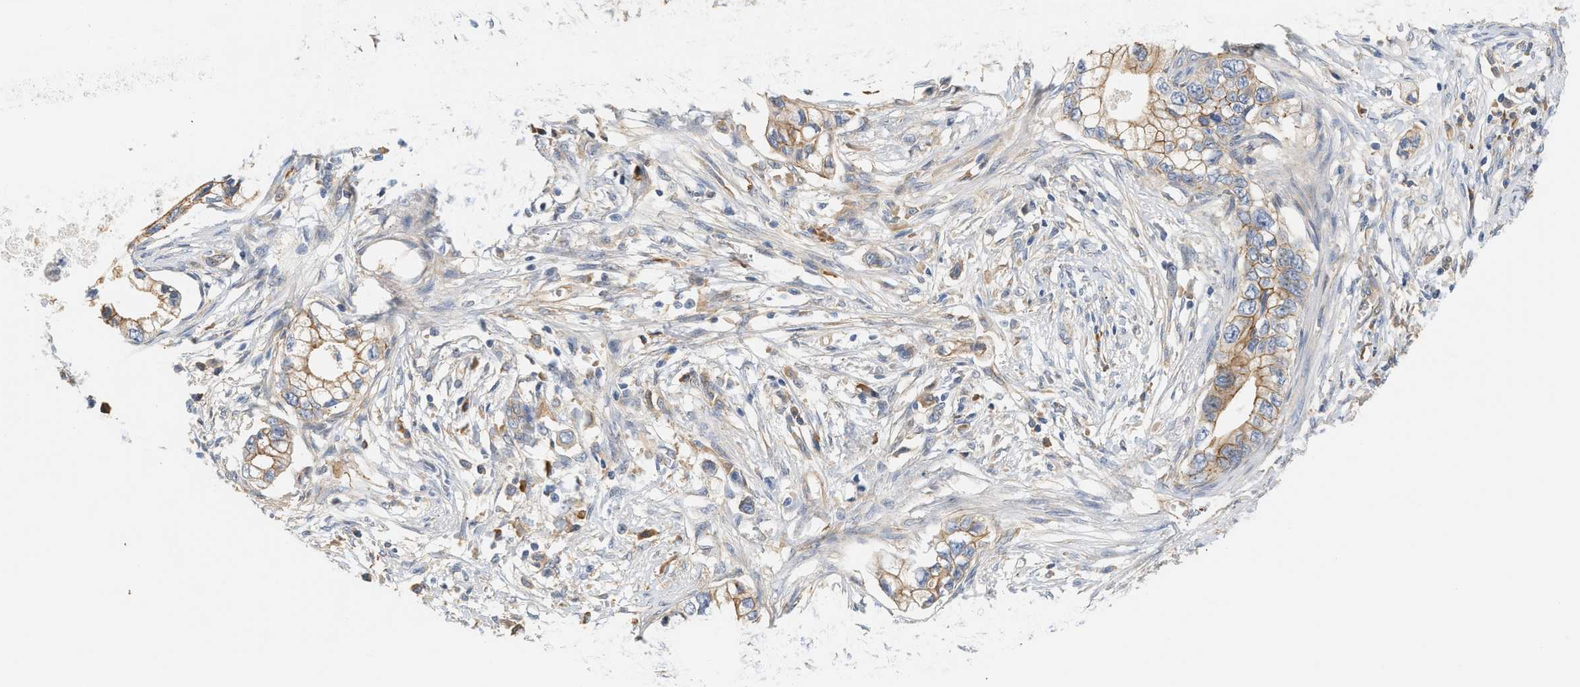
{"staining": {"intensity": "weak", "quantity": ">75%", "location": "cytoplasmic/membranous"}, "tissue": "pancreatic cancer", "cell_type": "Tumor cells", "image_type": "cancer", "snomed": [{"axis": "morphology", "description": "Adenocarcinoma, NOS"}, {"axis": "topography", "description": "Pancreas"}], "caption": "Protein staining reveals weak cytoplasmic/membranous positivity in about >75% of tumor cells in pancreatic cancer.", "gene": "CTXN1", "patient": {"sex": "male", "age": 56}}